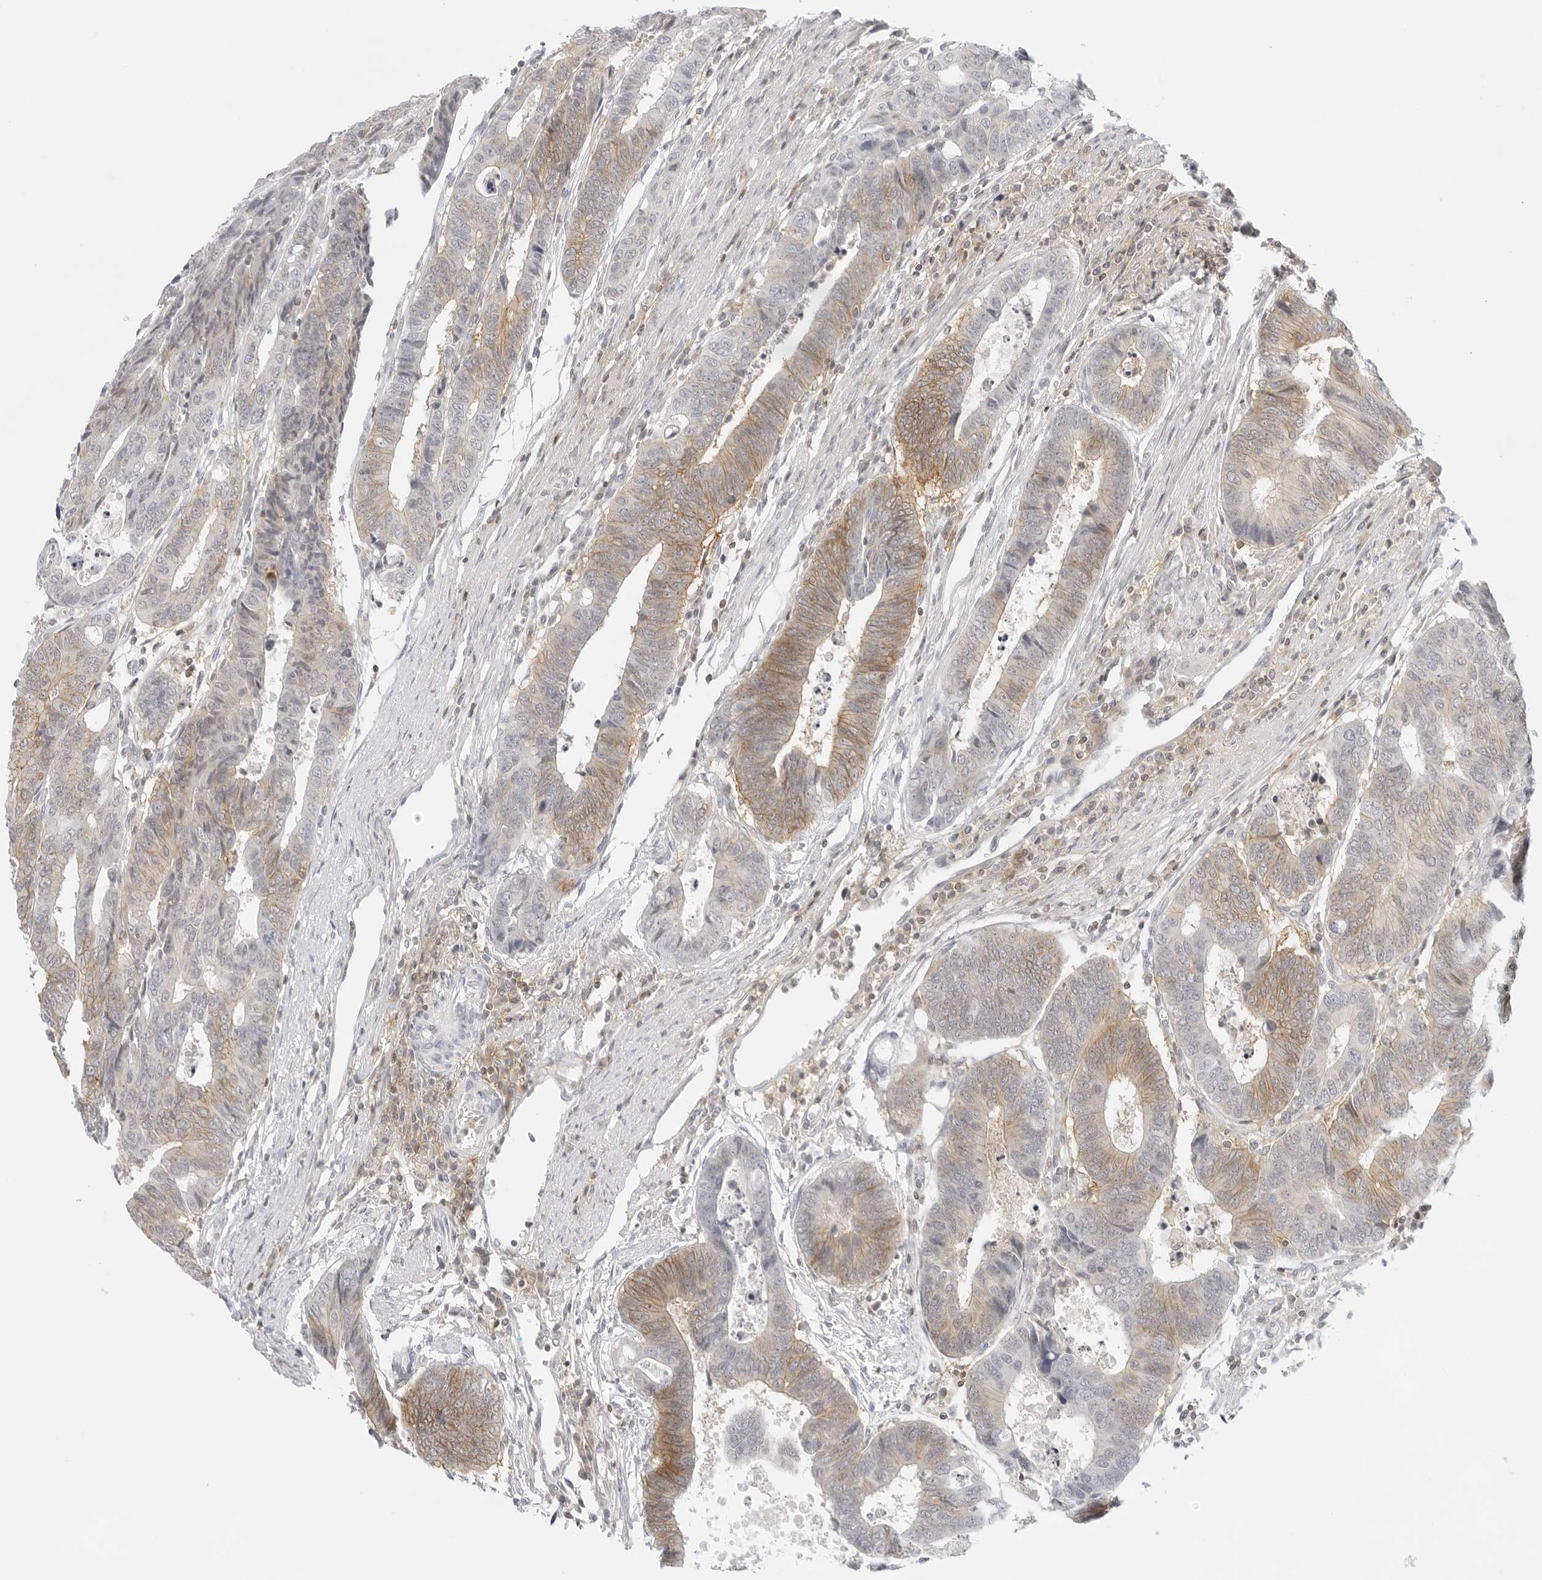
{"staining": {"intensity": "moderate", "quantity": "25%-75%", "location": "cytoplasmic/membranous"}, "tissue": "colorectal cancer", "cell_type": "Tumor cells", "image_type": "cancer", "snomed": [{"axis": "morphology", "description": "Adenocarcinoma, NOS"}, {"axis": "topography", "description": "Rectum"}], "caption": "Tumor cells show medium levels of moderate cytoplasmic/membranous expression in about 25%-75% of cells in human colorectal adenocarcinoma.", "gene": "TNFRSF14", "patient": {"sex": "male", "age": 84}}